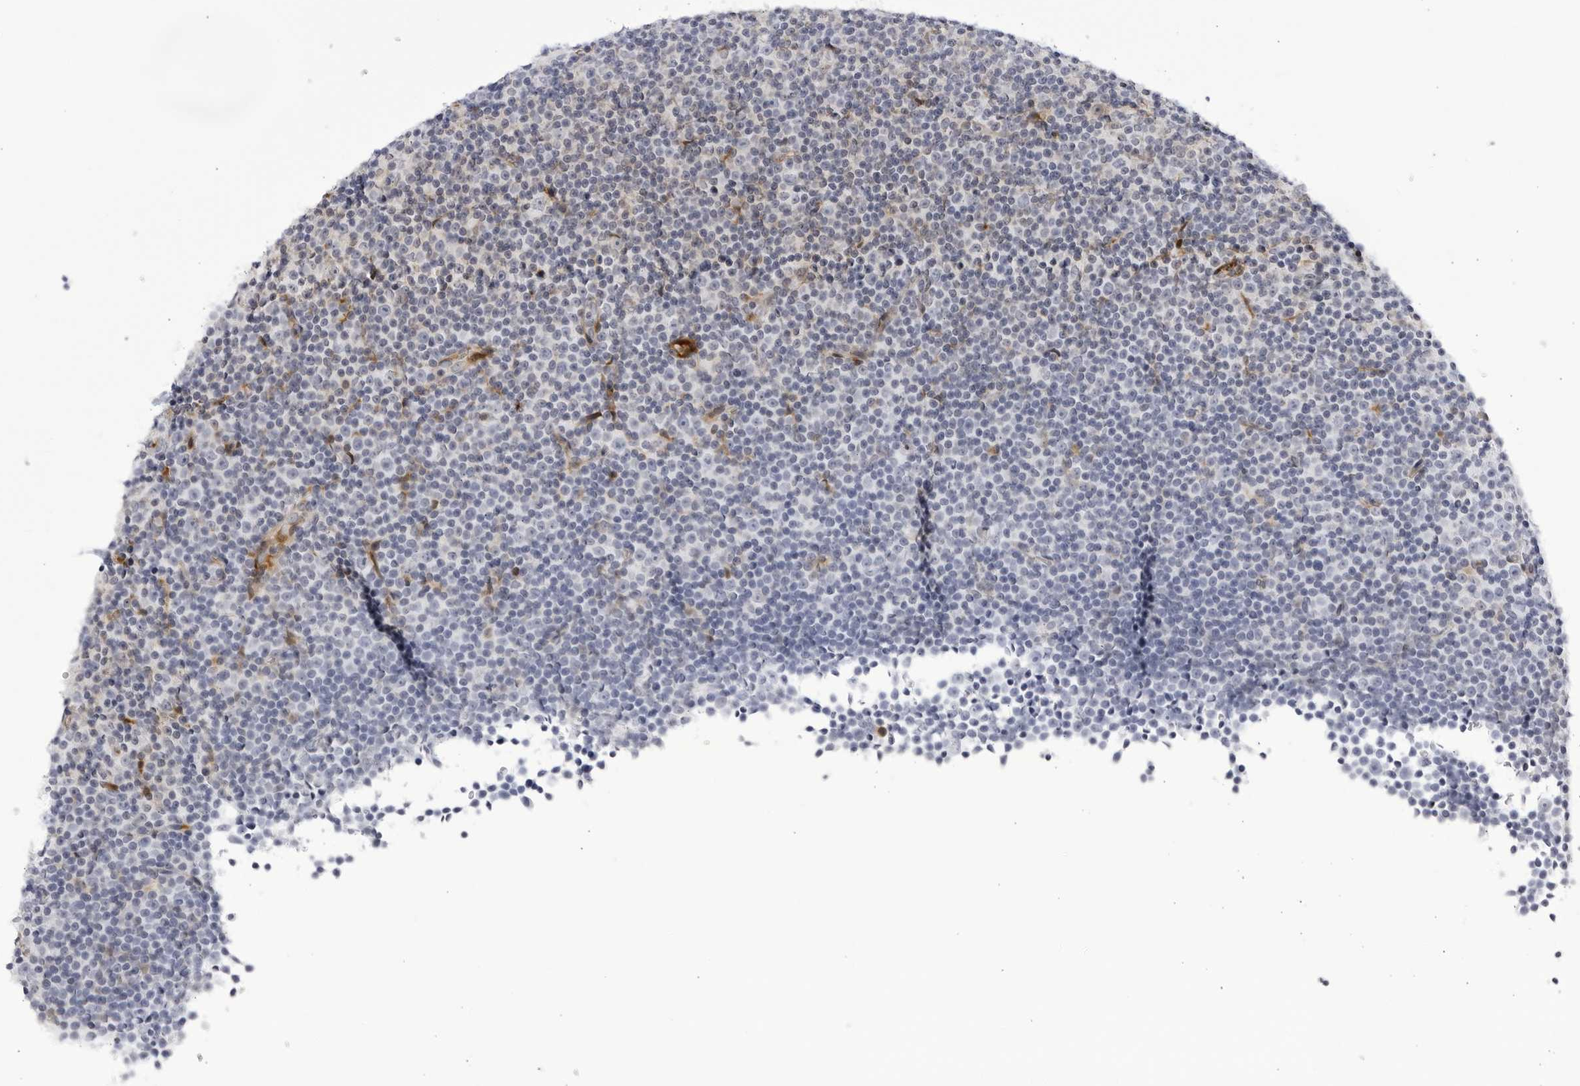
{"staining": {"intensity": "negative", "quantity": "none", "location": "none"}, "tissue": "lymphoma", "cell_type": "Tumor cells", "image_type": "cancer", "snomed": [{"axis": "morphology", "description": "Malignant lymphoma, non-Hodgkin's type, Low grade"}, {"axis": "topography", "description": "Lymph node"}], "caption": "Protein analysis of low-grade malignant lymphoma, non-Hodgkin's type demonstrates no significant expression in tumor cells.", "gene": "CNBD1", "patient": {"sex": "female", "age": 67}}